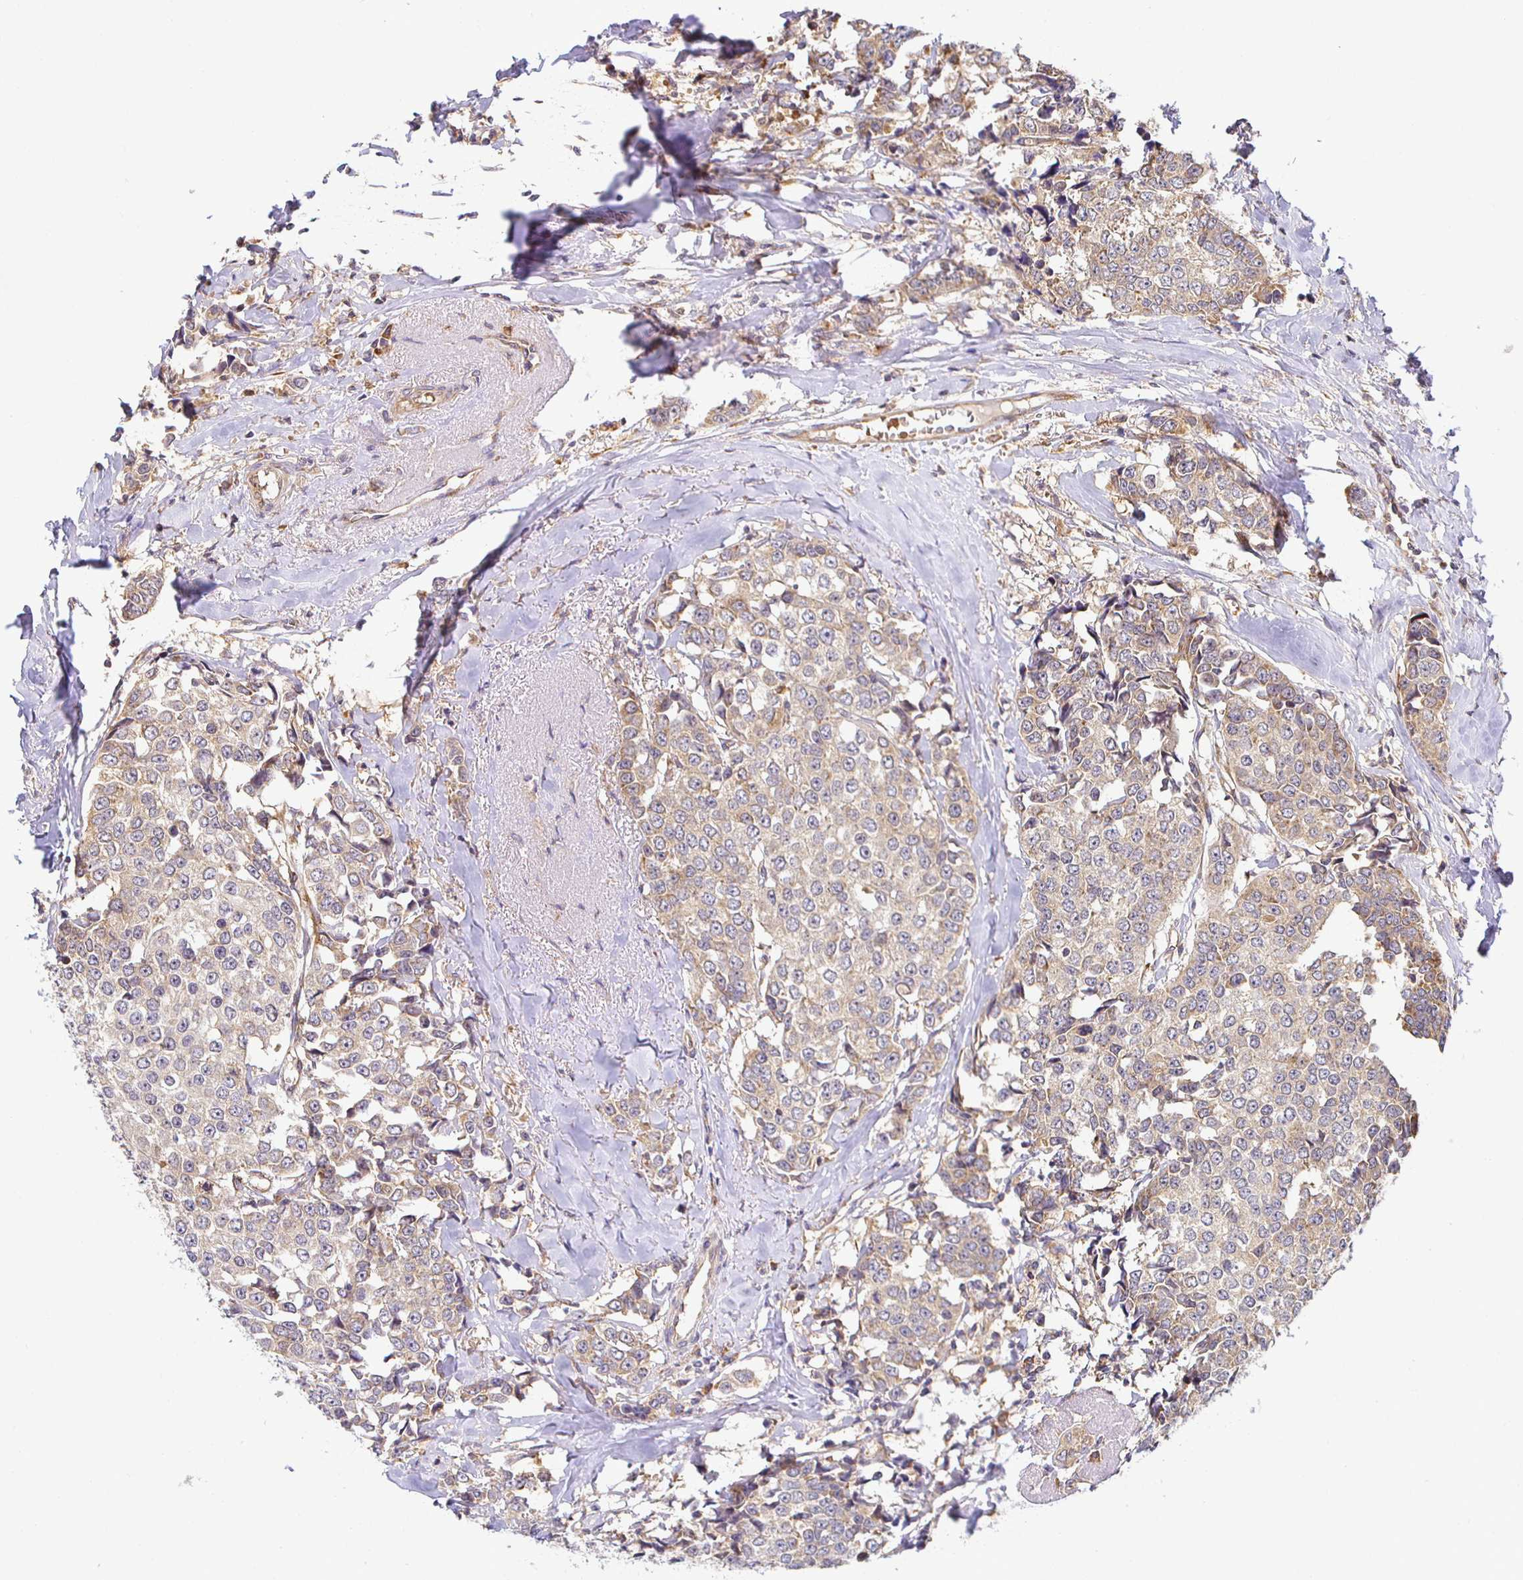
{"staining": {"intensity": "weak", "quantity": ">75%", "location": "cytoplasmic/membranous"}, "tissue": "breast cancer", "cell_type": "Tumor cells", "image_type": "cancer", "snomed": [{"axis": "morphology", "description": "Duct carcinoma"}, {"axis": "topography", "description": "Breast"}], "caption": "A histopathology image showing weak cytoplasmic/membranous expression in approximately >75% of tumor cells in breast cancer, as visualized by brown immunohistochemical staining.", "gene": "IRAK1", "patient": {"sex": "female", "age": 80}}